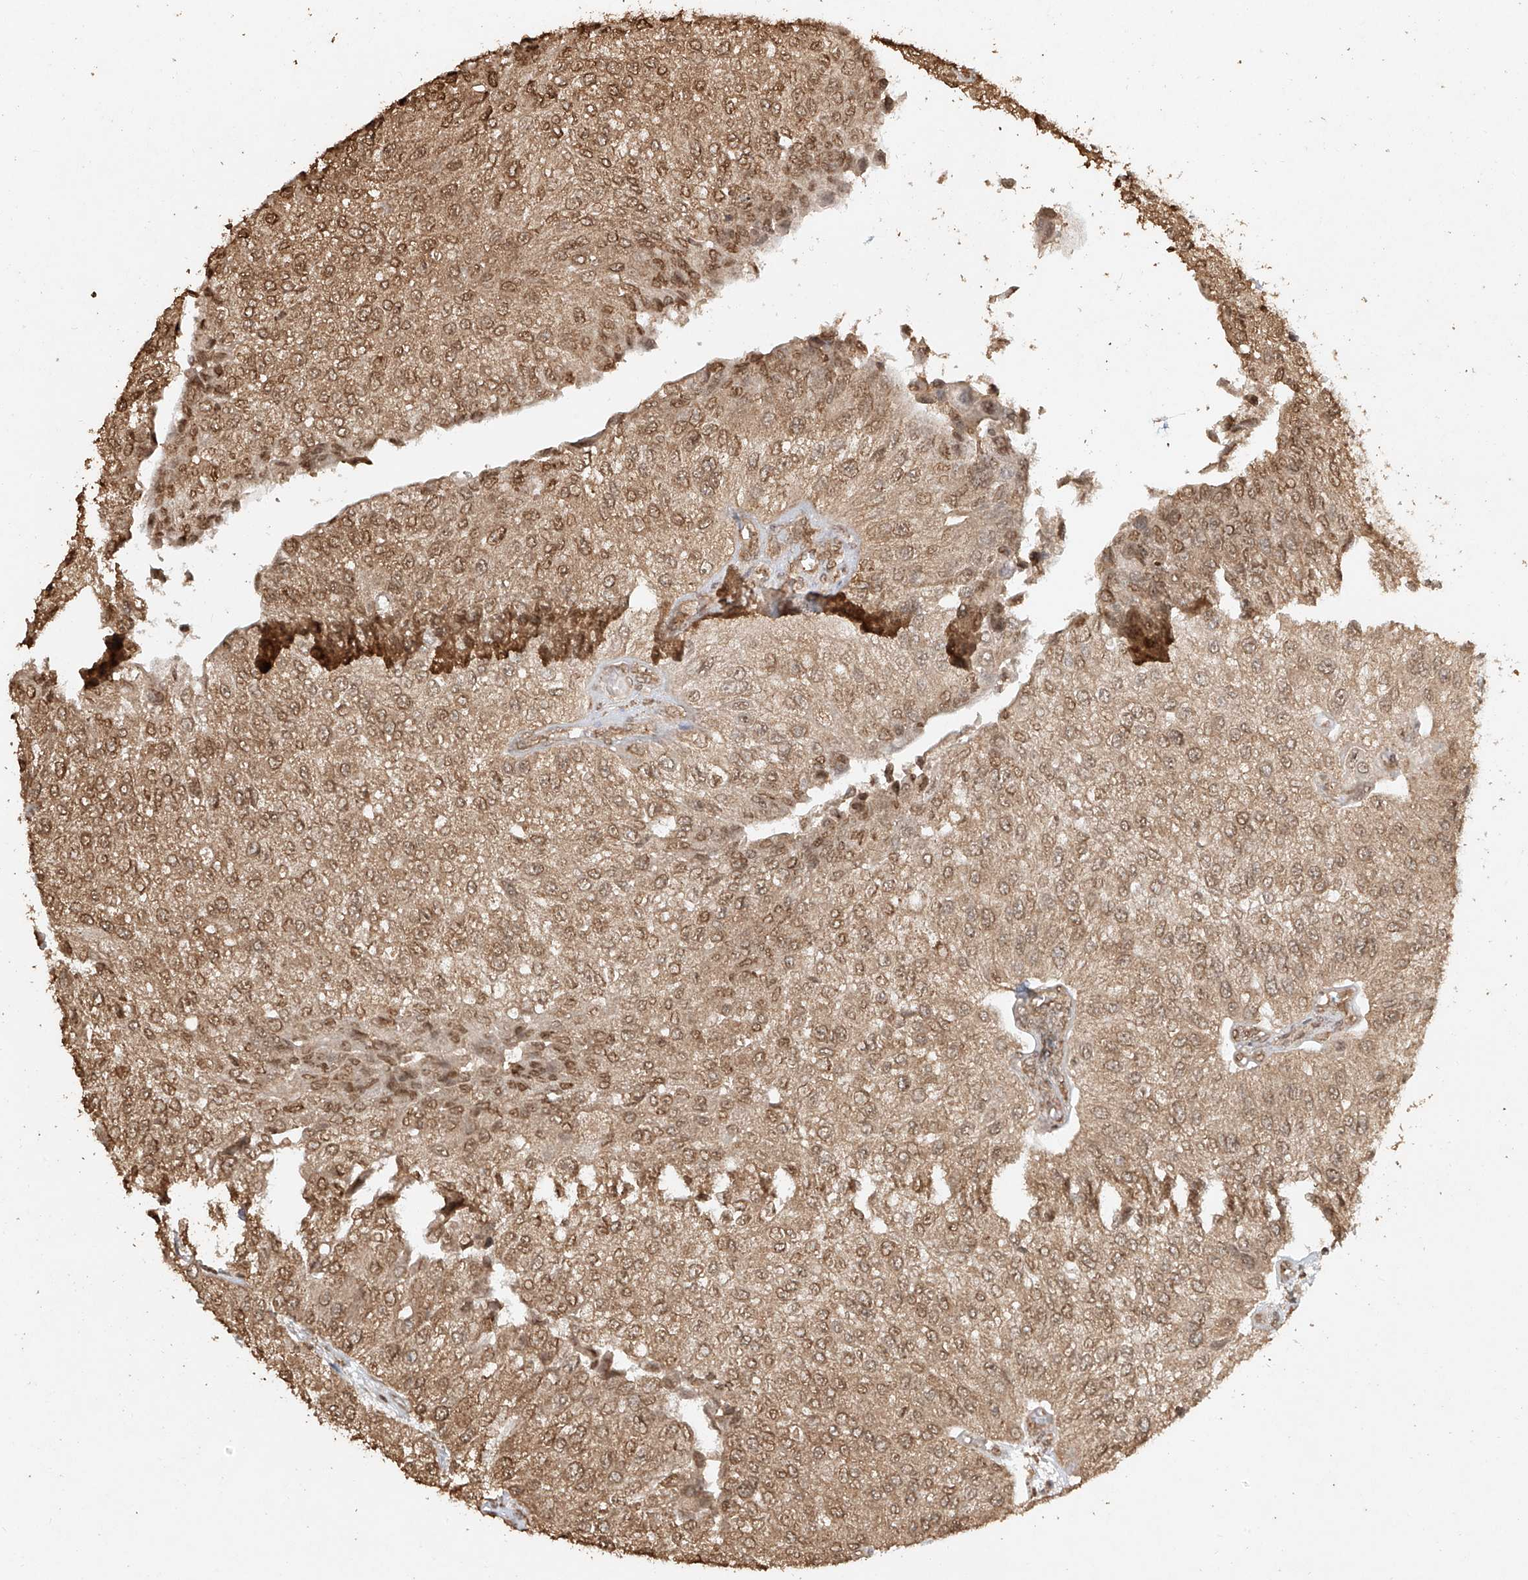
{"staining": {"intensity": "moderate", "quantity": ">75%", "location": "cytoplasmic/membranous,nuclear"}, "tissue": "urothelial cancer", "cell_type": "Tumor cells", "image_type": "cancer", "snomed": [{"axis": "morphology", "description": "Urothelial carcinoma, High grade"}, {"axis": "topography", "description": "Kidney"}, {"axis": "topography", "description": "Urinary bladder"}], "caption": "Immunohistochemical staining of urothelial cancer shows moderate cytoplasmic/membranous and nuclear protein staining in about >75% of tumor cells.", "gene": "TIGAR", "patient": {"sex": "male", "age": 77}}